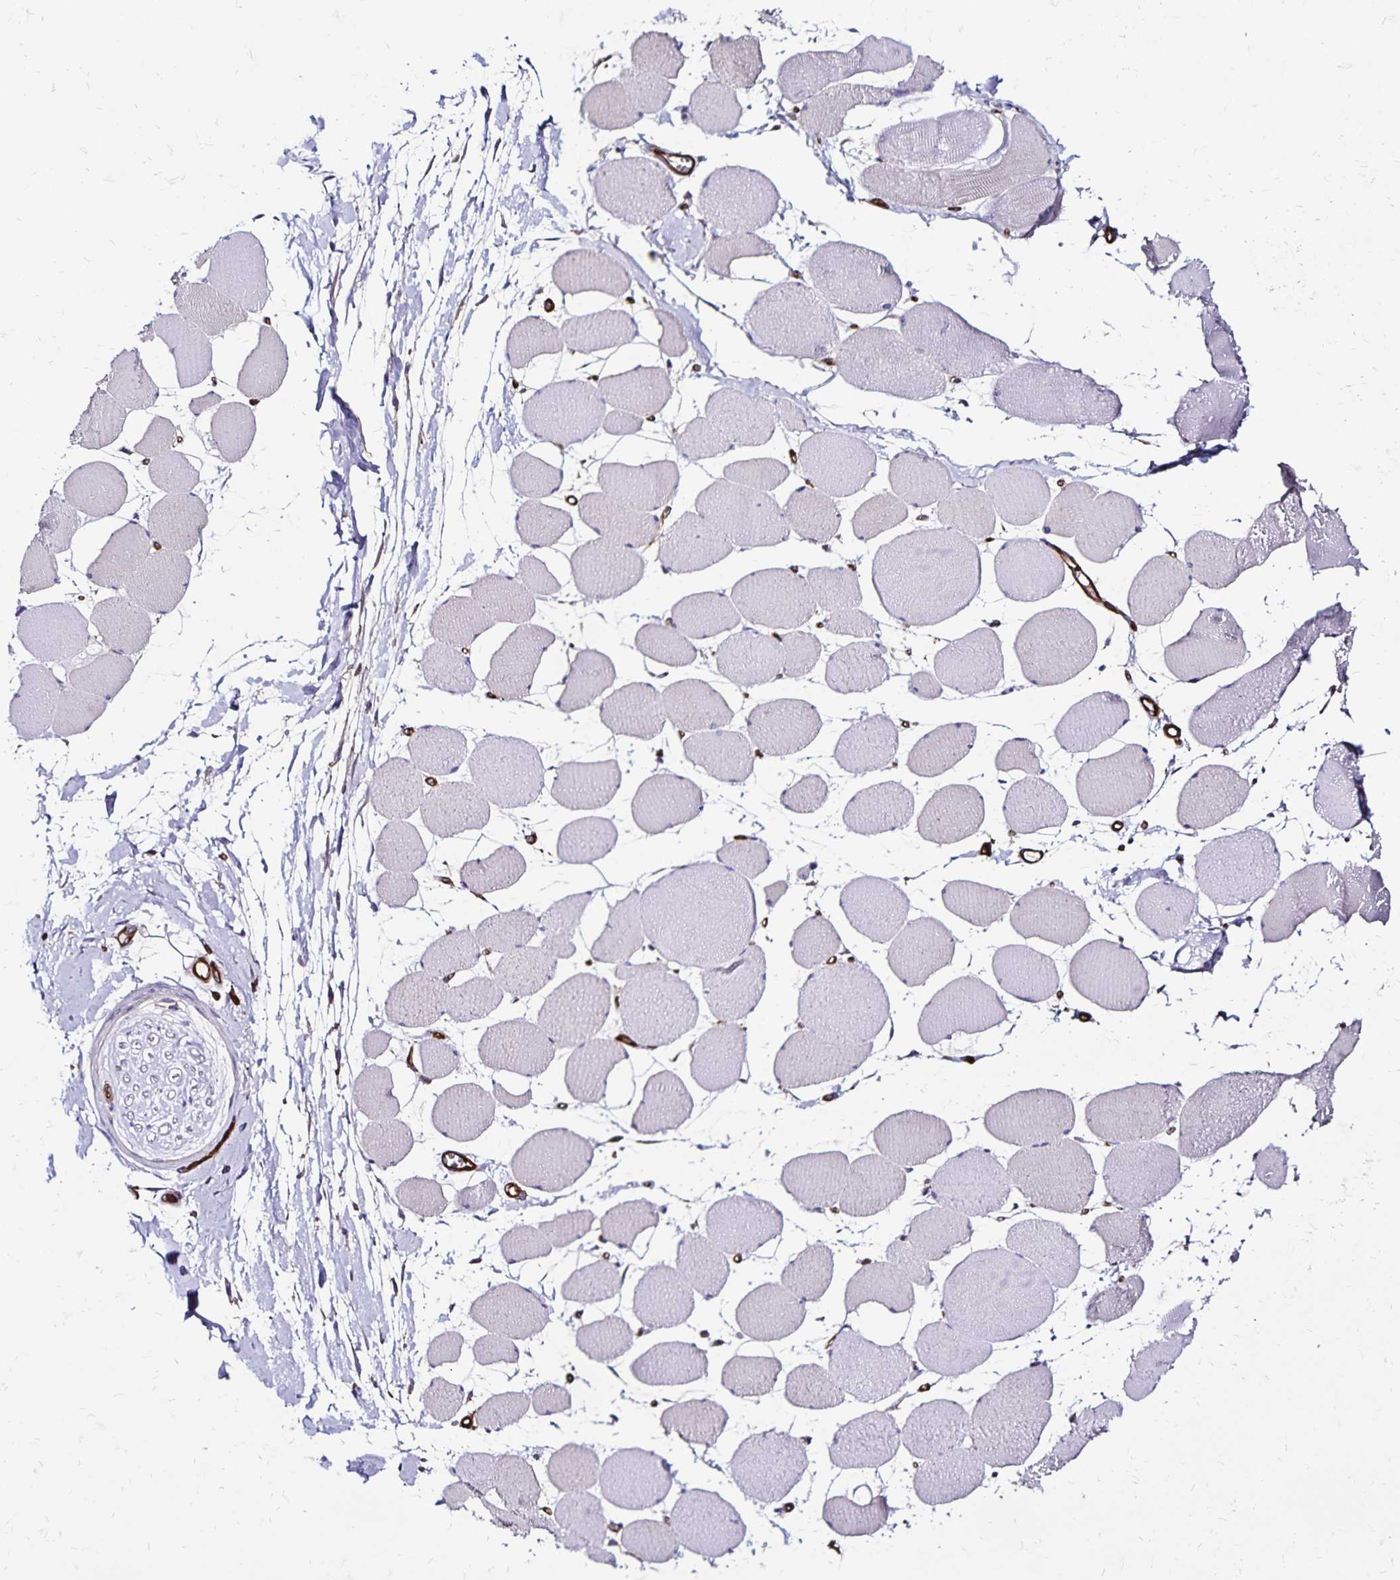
{"staining": {"intensity": "negative", "quantity": "none", "location": "none"}, "tissue": "skeletal muscle", "cell_type": "Myocytes", "image_type": "normal", "snomed": [{"axis": "morphology", "description": "Normal tissue, NOS"}, {"axis": "topography", "description": "Skeletal muscle"}], "caption": "IHC histopathology image of unremarkable human skeletal muscle stained for a protein (brown), which demonstrates no expression in myocytes. Brightfield microscopy of IHC stained with DAB (3,3'-diaminobenzidine) (brown) and hematoxylin (blue), captured at high magnification.", "gene": "RPRML", "patient": {"sex": "female", "age": 75}}